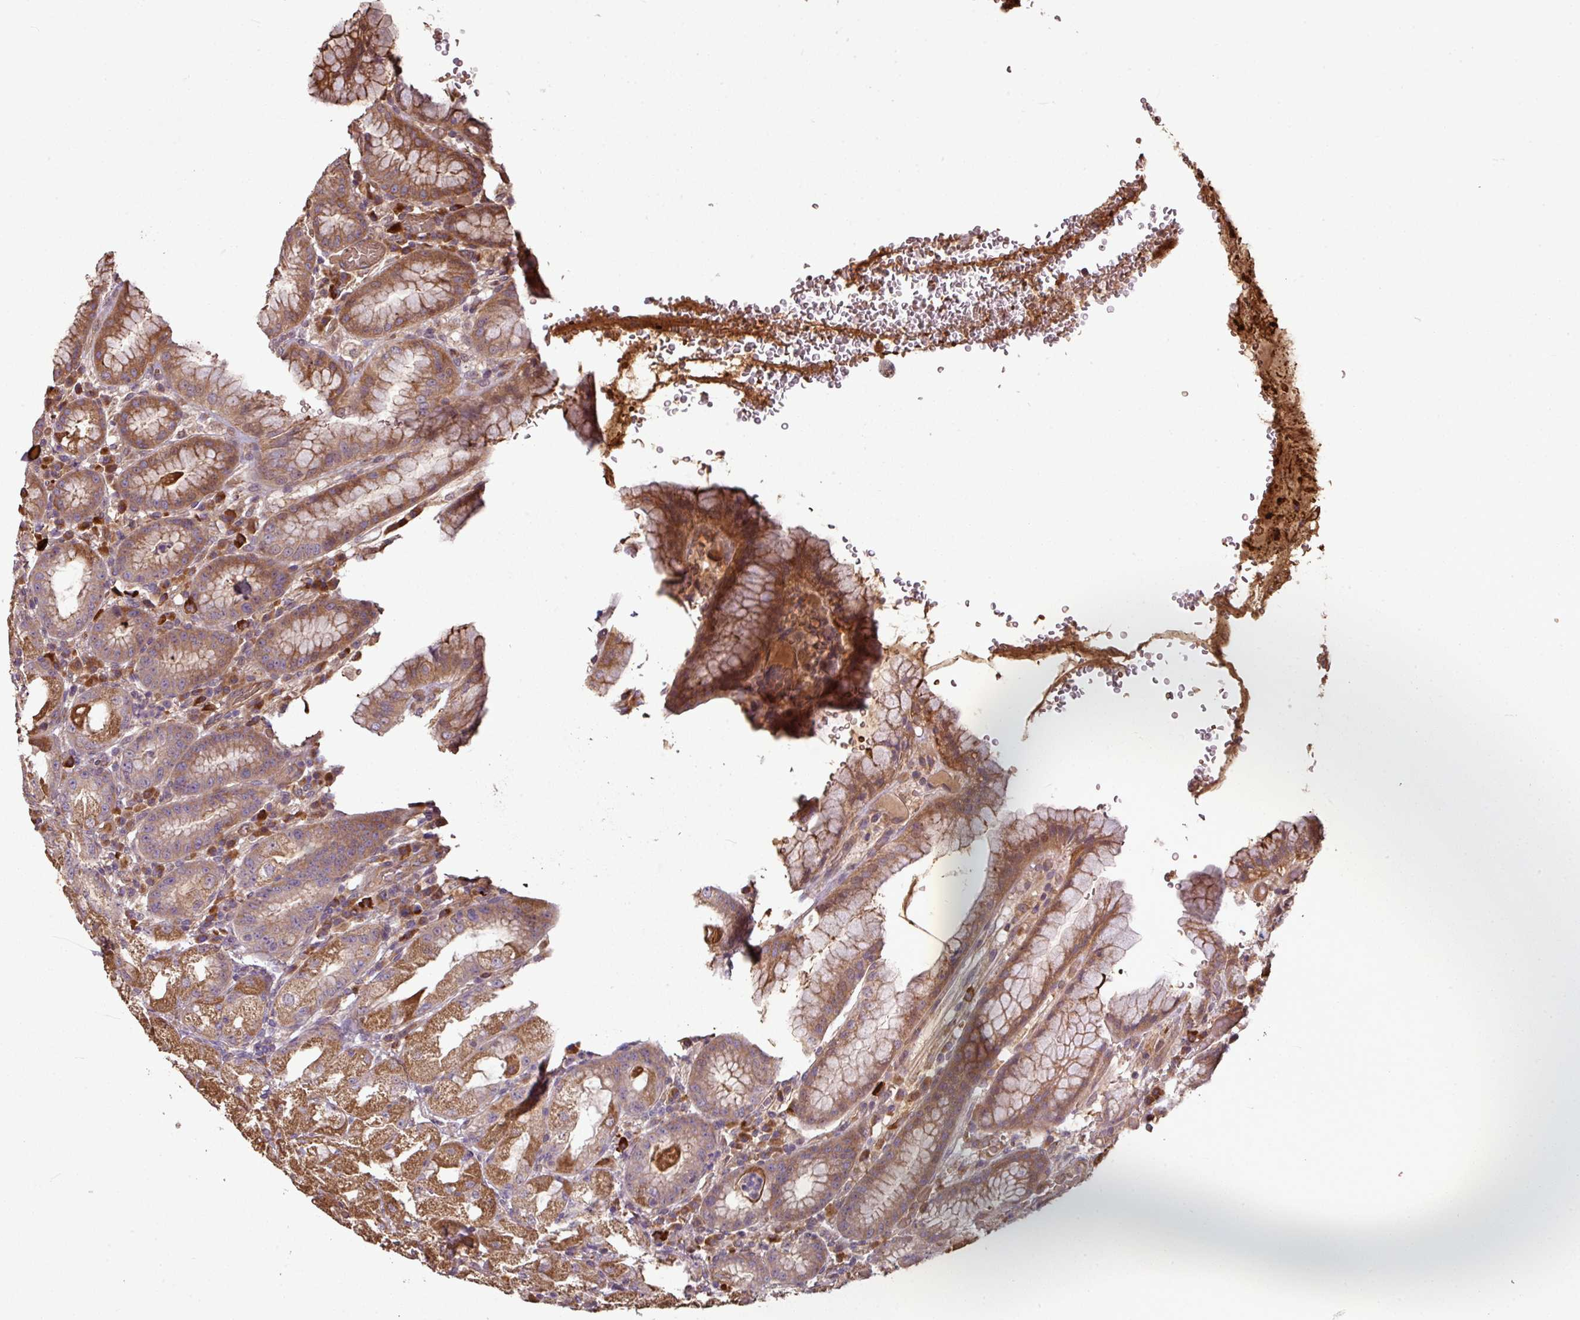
{"staining": {"intensity": "moderate", "quantity": "25%-75%", "location": "cytoplasmic/membranous"}, "tissue": "stomach", "cell_type": "Glandular cells", "image_type": "normal", "snomed": [{"axis": "morphology", "description": "Normal tissue, NOS"}, {"axis": "topography", "description": "Stomach, upper"}], "caption": "A brown stain labels moderate cytoplasmic/membranous staining of a protein in glandular cells of unremarkable human stomach. The staining was performed using DAB (3,3'-diaminobenzidine) to visualize the protein expression in brown, while the nuclei were stained in blue with hematoxylin (Magnification: 20x).", "gene": "NHSL2", "patient": {"sex": "male", "age": 52}}